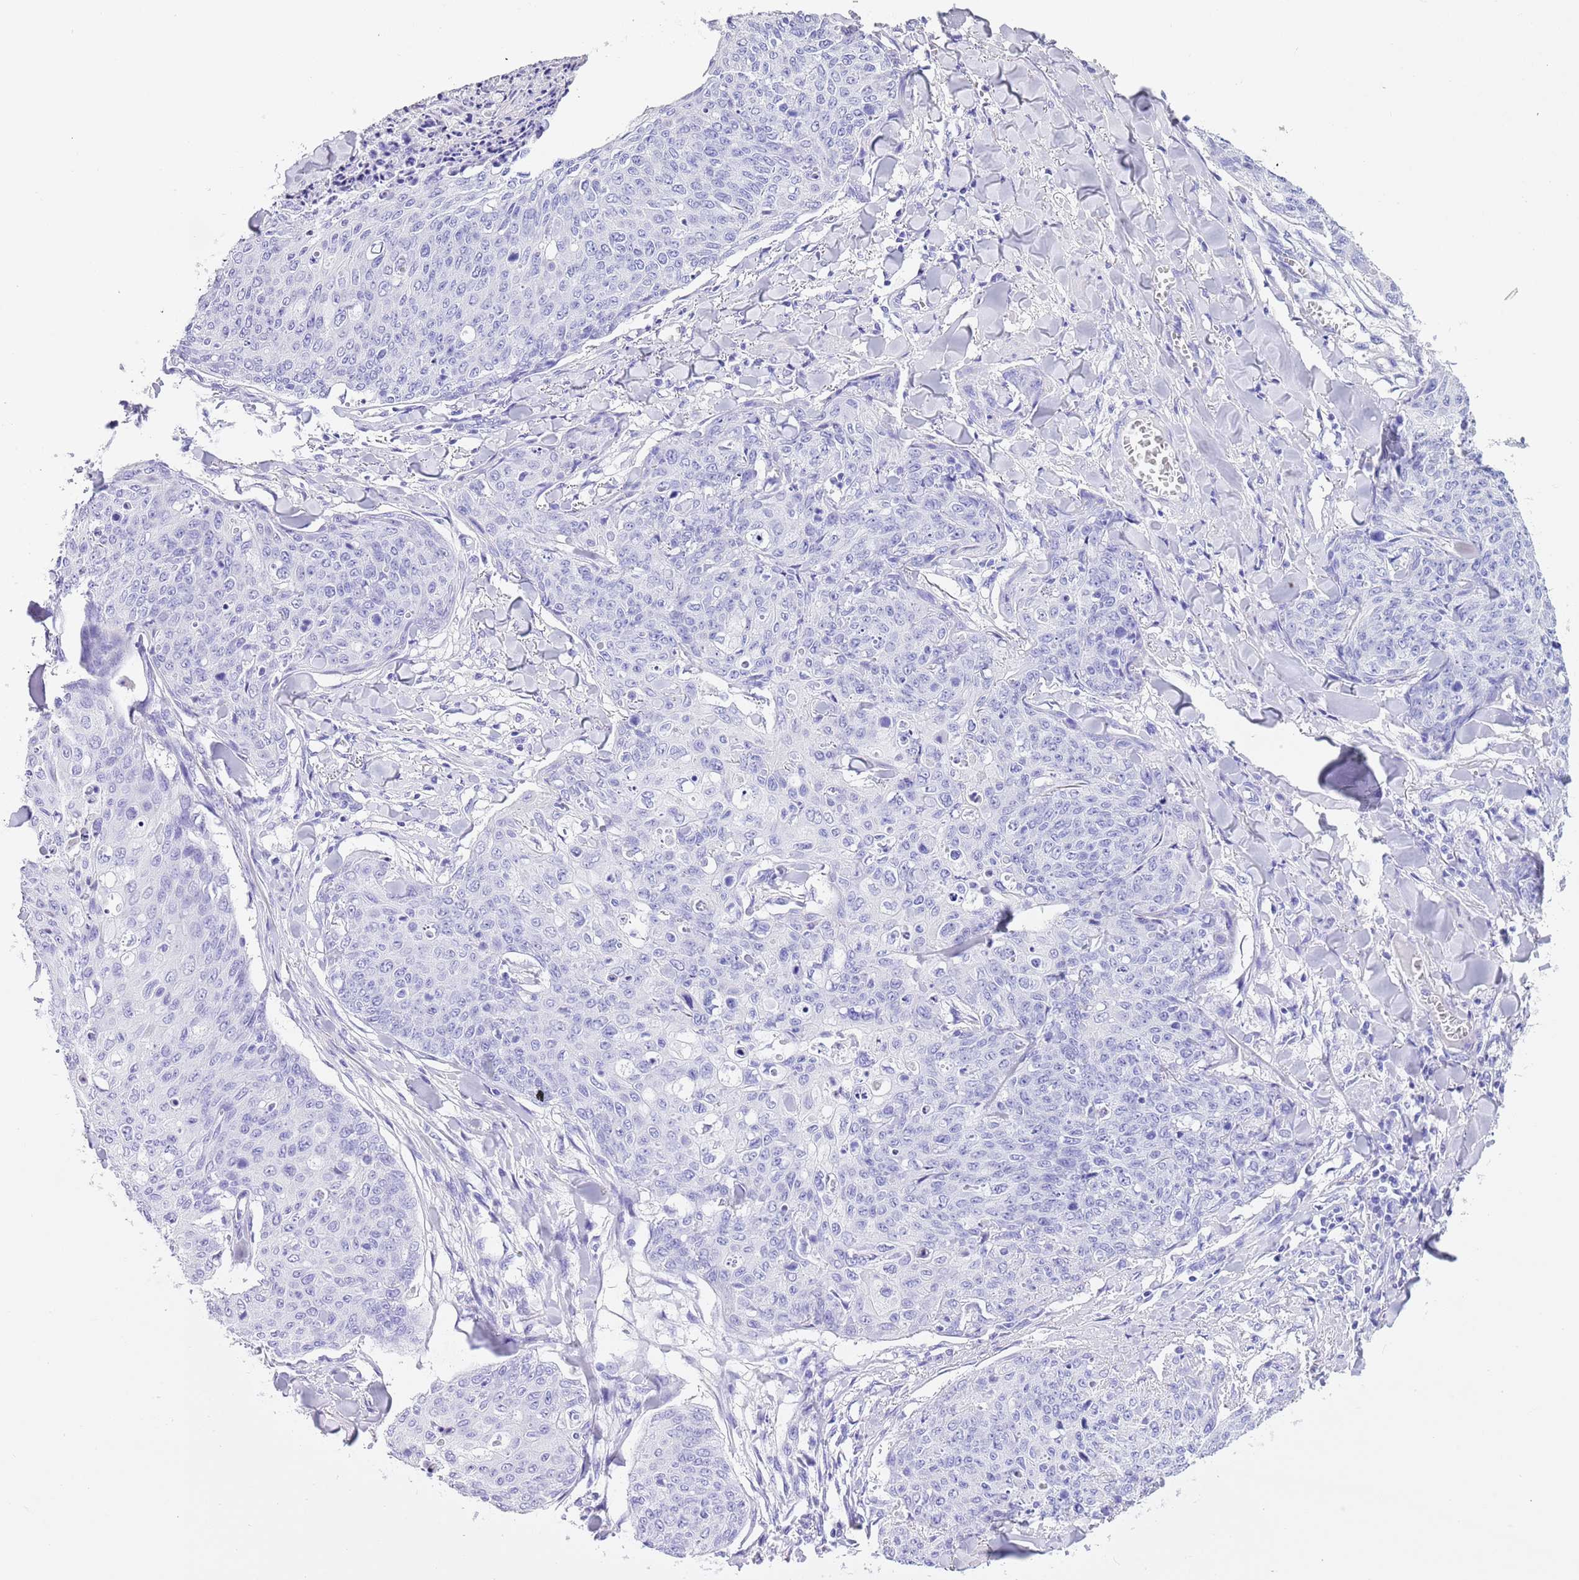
{"staining": {"intensity": "negative", "quantity": "none", "location": "none"}, "tissue": "skin cancer", "cell_type": "Tumor cells", "image_type": "cancer", "snomed": [{"axis": "morphology", "description": "Squamous cell carcinoma, NOS"}, {"axis": "topography", "description": "Skin"}, {"axis": "topography", "description": "Vulva"}], "caption": "There is no significant positivity in tumor cells of squamous cell carcinoma (skin). The staining was performed using DAB to visualize the protein expression in brown, while the nuclei were stained in blue with hematoxylin (Magnification: 20x).", "gene": "TMEM185B", "patient": {"sex": "female", "age": 85}}